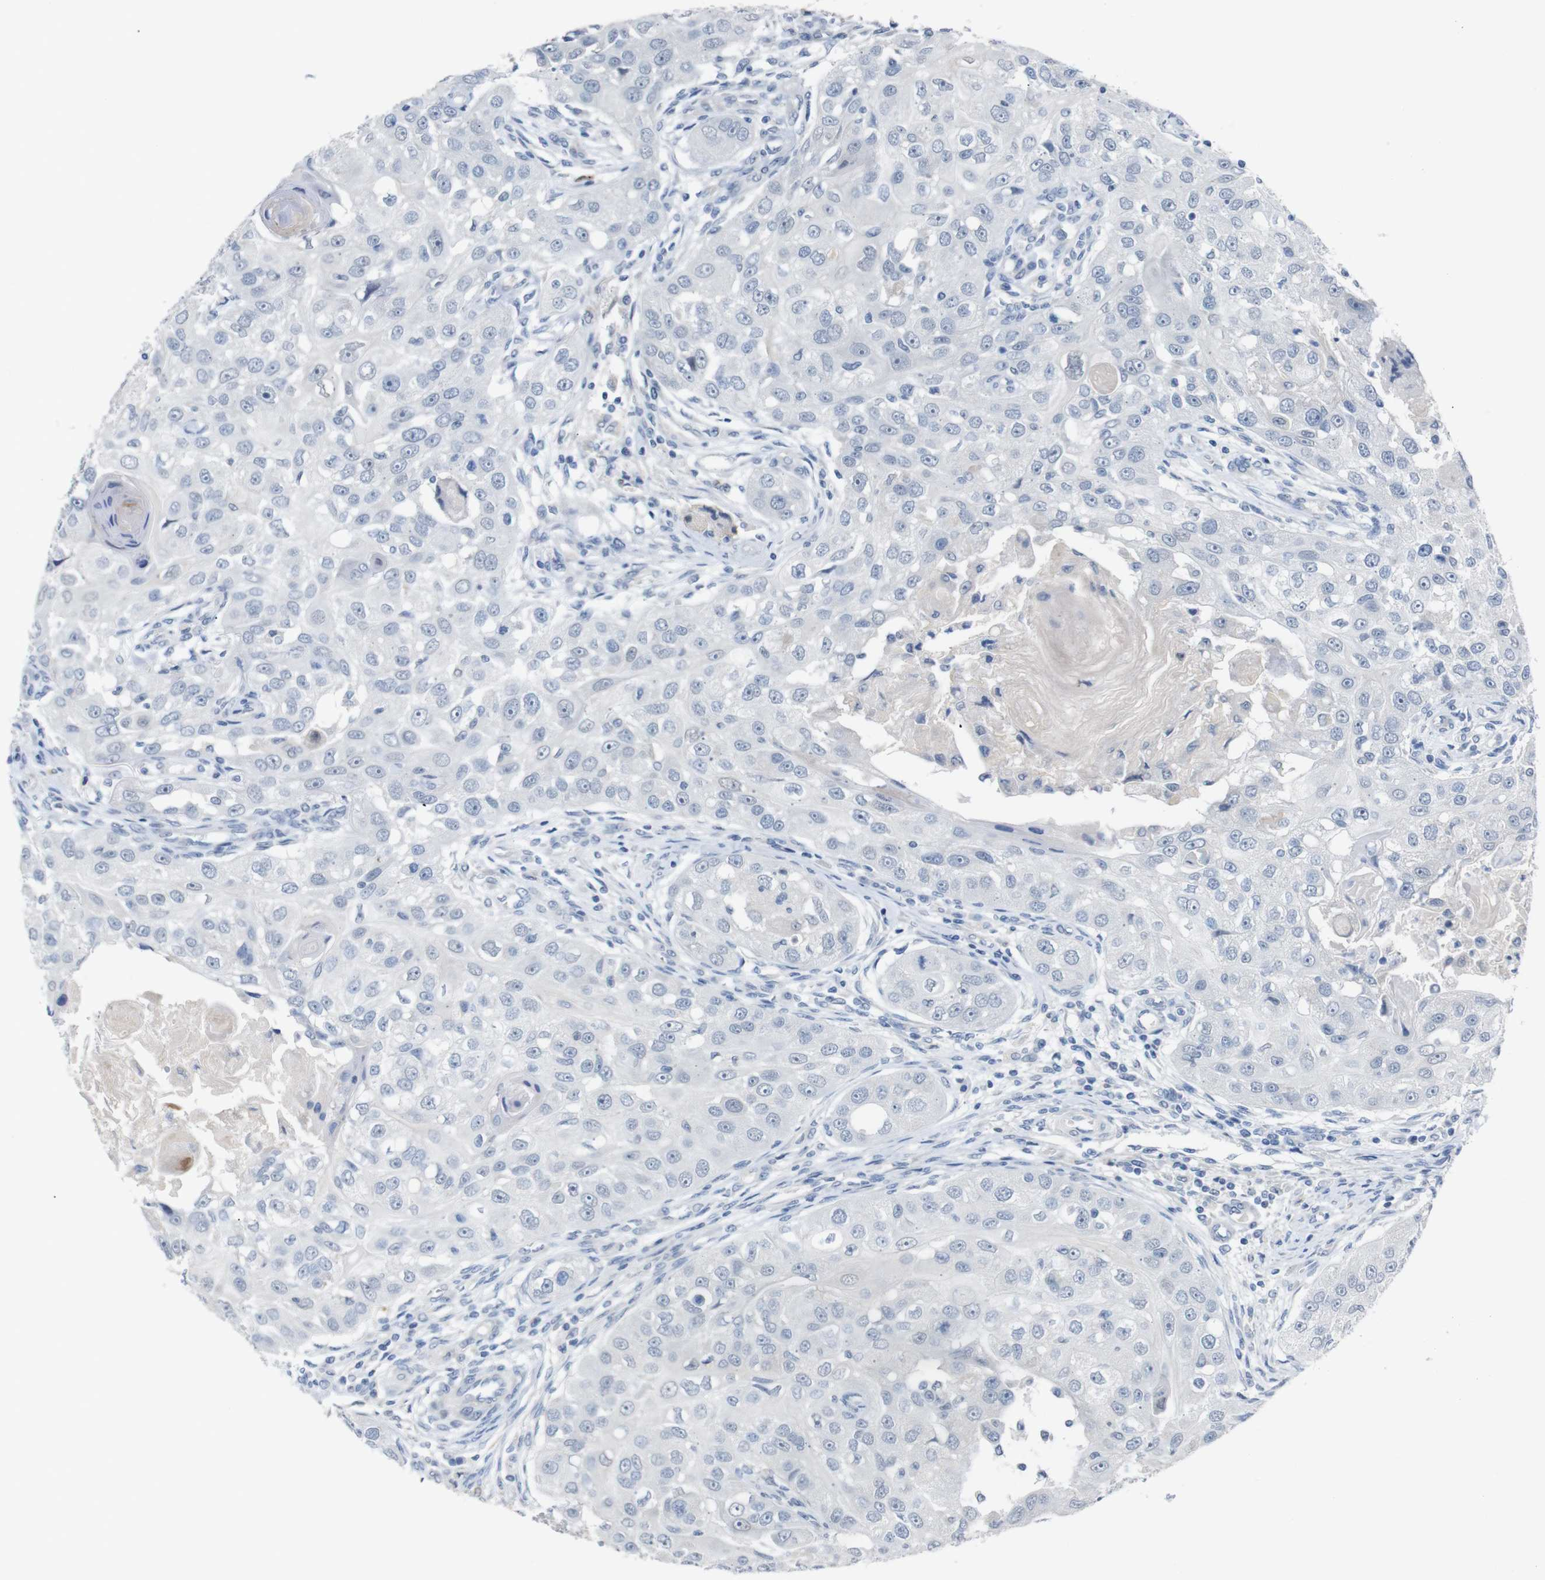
{"staining": {"intensity": "negative", "quantity": "none", "location": "none"}, "tissue": "head and neck cancer", "cell_type": "Tumor cells", "image_type": "cancer", "snomed": [{"axis": "morphology", "description": "Normal tissue, NOS"}, {"axis": "morphology", "description": "Squamous cell carcinoma, NOS"}, {"axis": "topography", "description": "Skeletal muscle"}, {"axis": "topography", "description": "Head-Neck"}], "caption": "The histopathology image exhibits no staining of tumor cells in head and neck cancer (squamous cell carcinoma).", "gene": "CHRM5", "patient": {"sex": "male", "age": 51}}